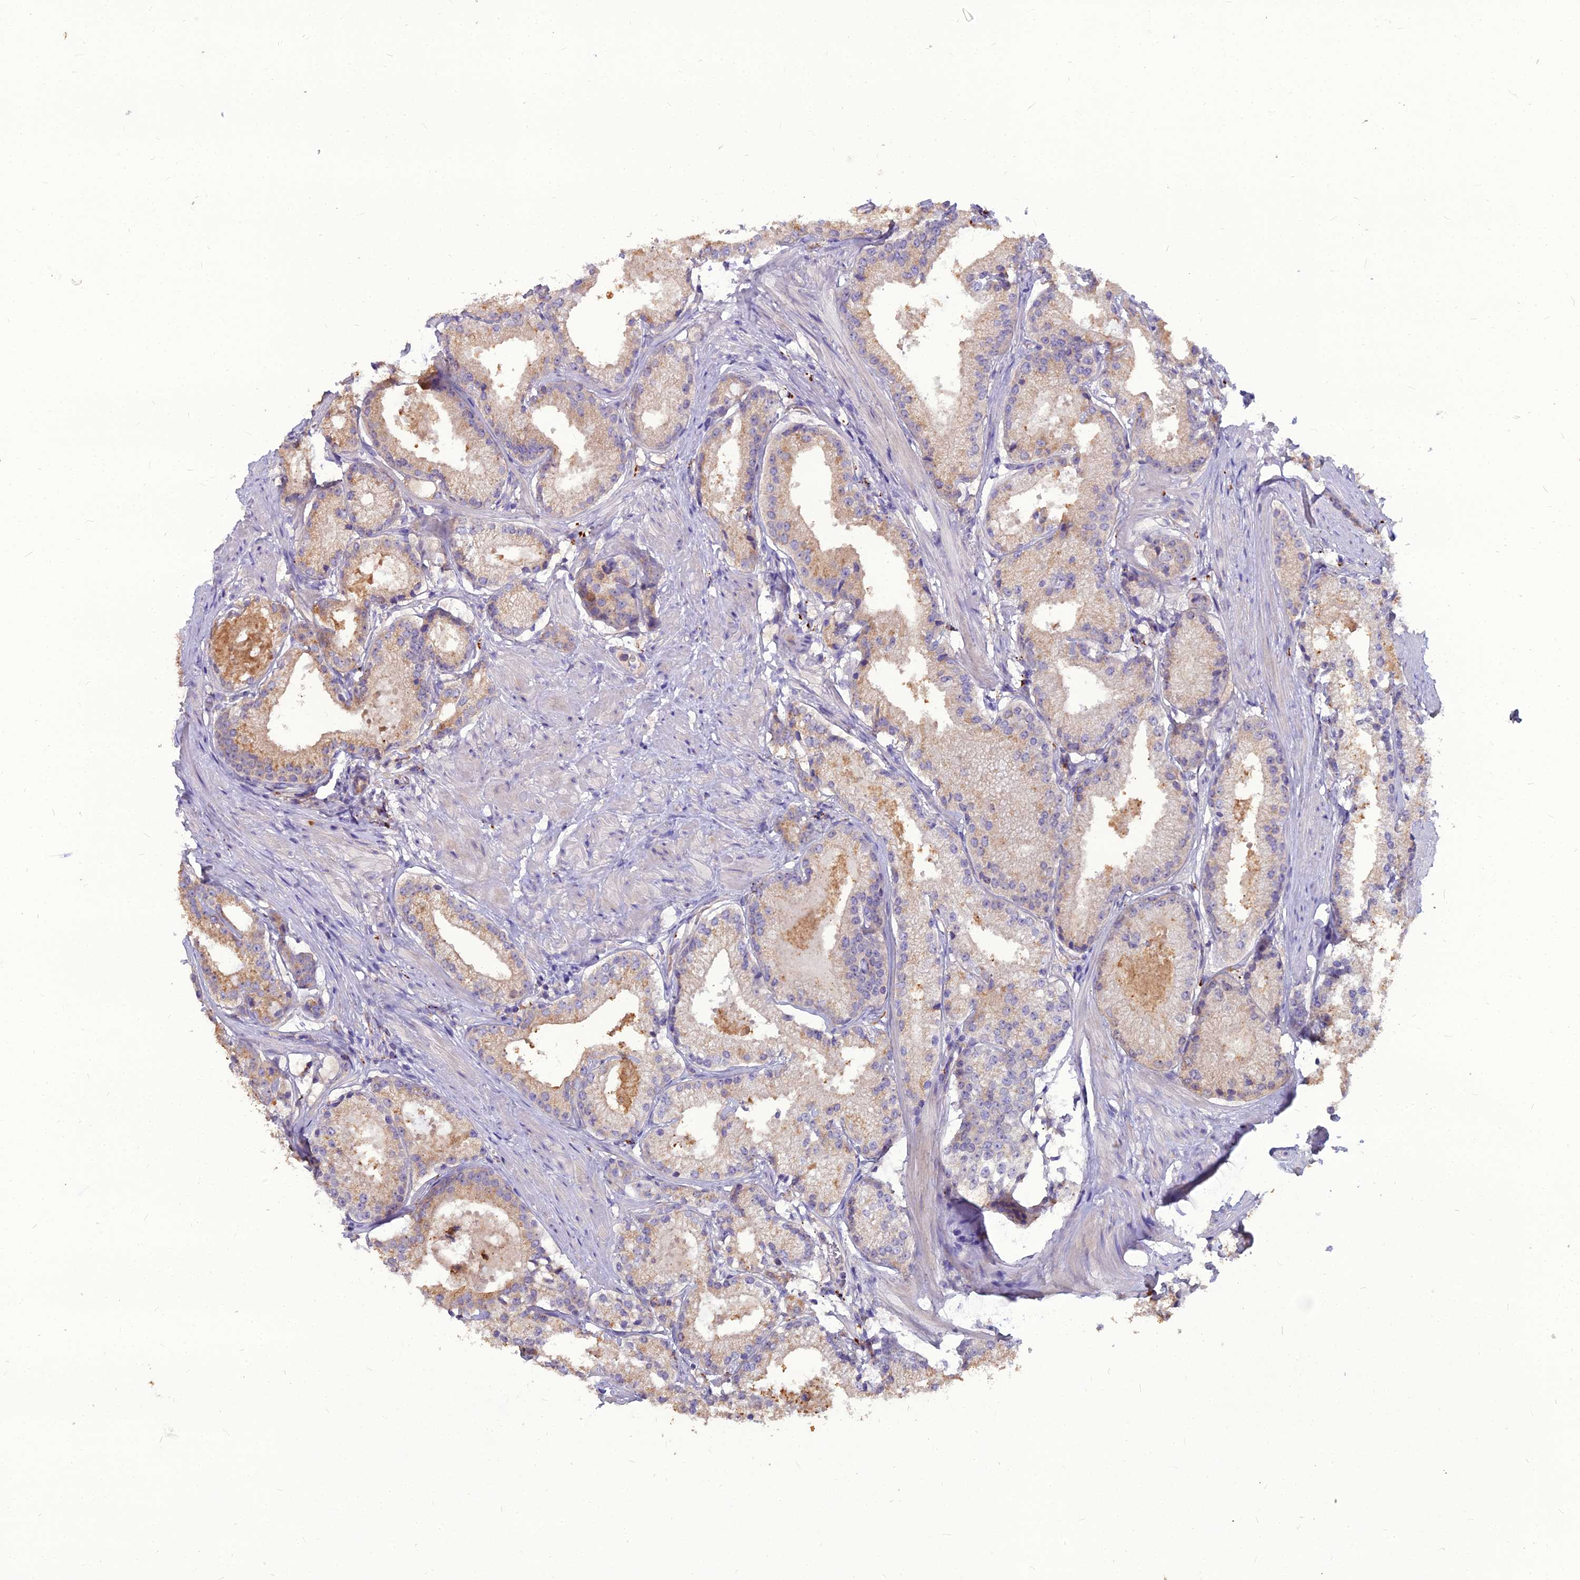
{"staining": {"intensity": "weak", "quantity": ">75%", "location": "cytoplasmic/membranous"}, "tissue": "prostate cancer", "cell_type": "Tumor cells", "image_type": "cancer", "snomed": [{"axis": "morphology", "description": "Adenocarcinoma, Low grade"}, {"axis": "topography", "description": "Prostate"}], "caption": "This is an image of immunohistochemistry (IHC) staining of prostate adenocarcinoma (low-grade), which shows weak expression in the cytoplasmic/membranous of tumor cells.", "gene": "PCED1B", "patient": {"sex": "male", "age": 57}}